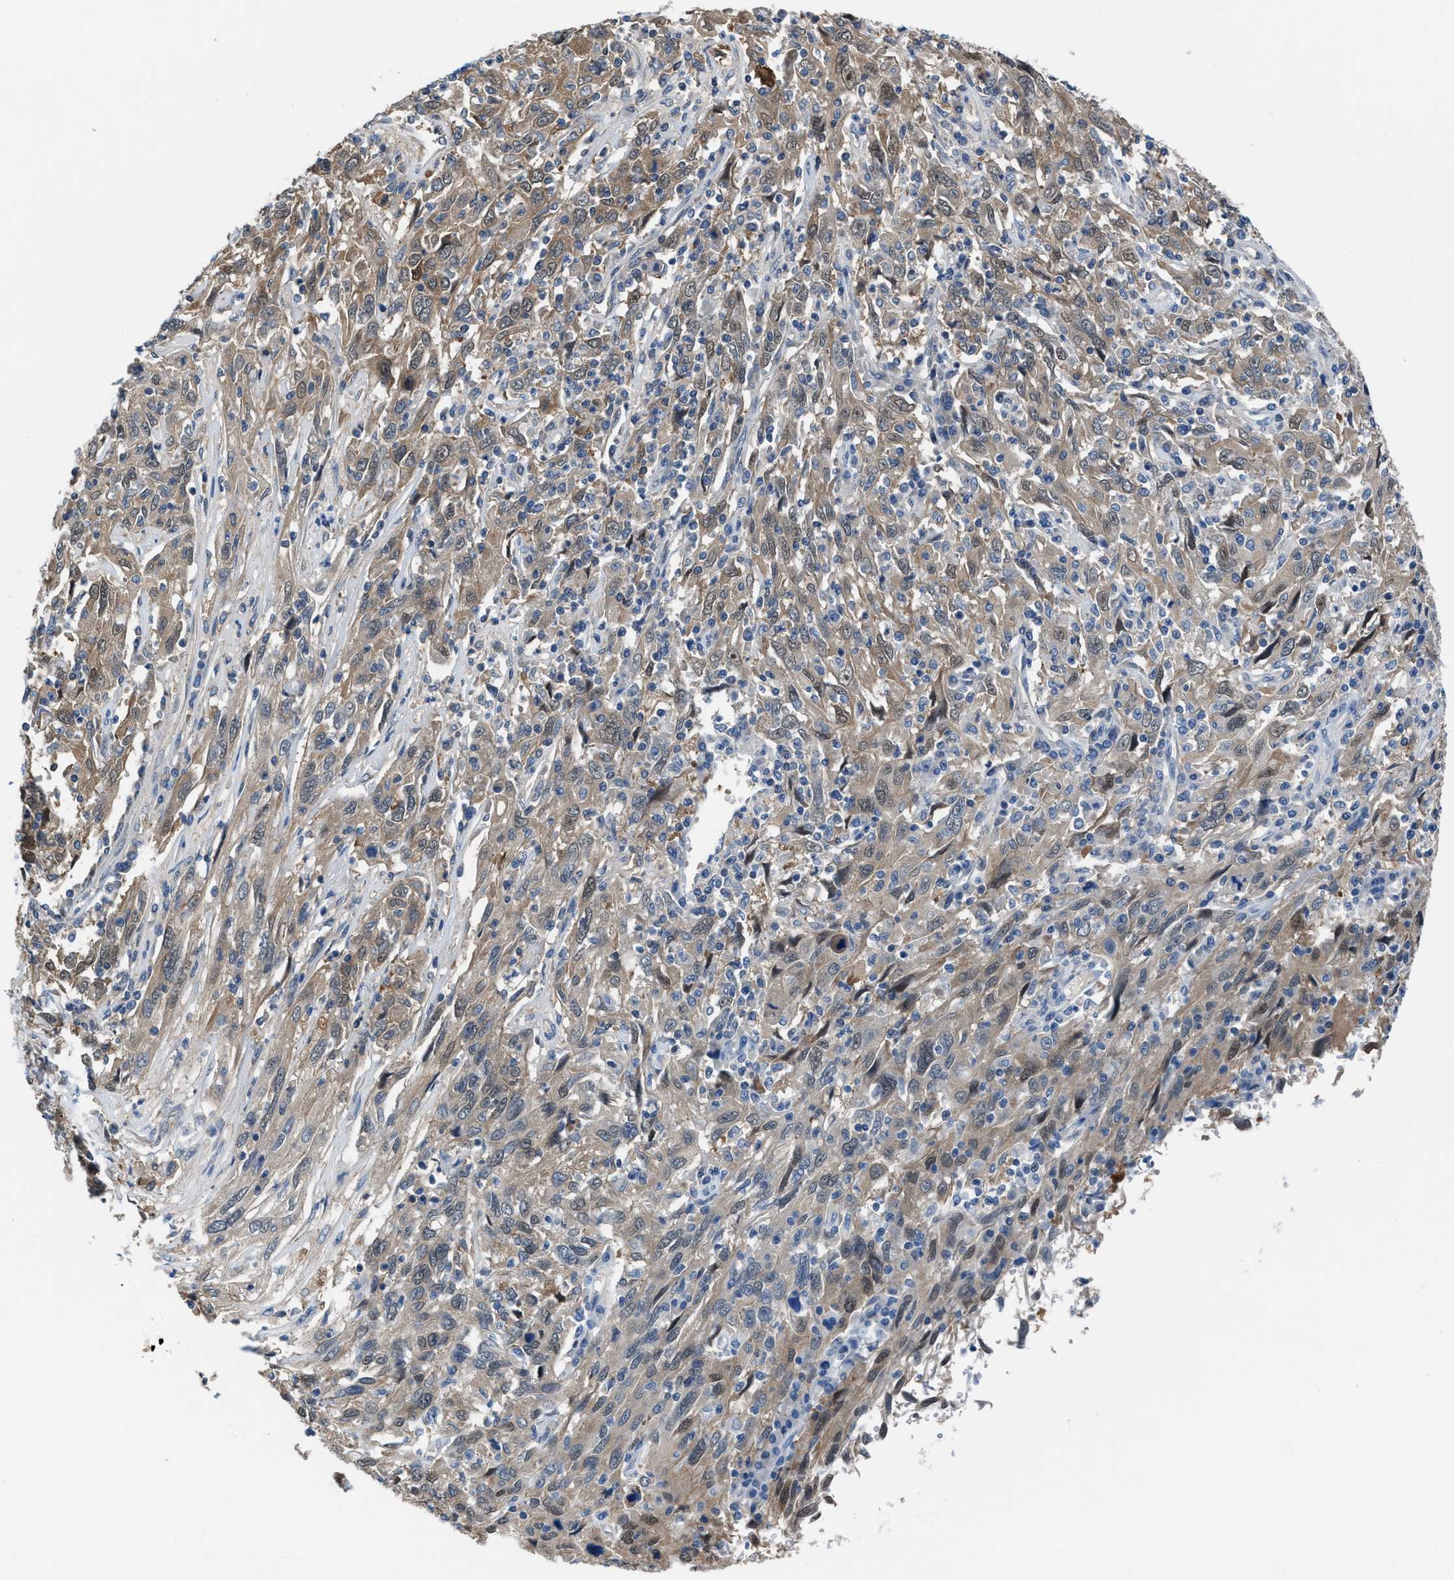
{"staining": {"intensity": "moderate", "quantity": ">75%", "location": "cytoplasmic/membranous"}, "tissue": "cervical cancer", "cell_type": "Tumor cells", "image_type": "cancer", "snomed": [{"axis": "morphology", "description": "Squamous cell carcinoma, NOS"}, {"axis": "topography", "description": "Cervix"}], "caption": "A brown stain labels moderate cytoplasmic/membranous positivity of a protein in human cervical squamous cell carcinoma tumor cells.", "gene": "NUDT5", "patient": {"sex": "female", "age": 46}}